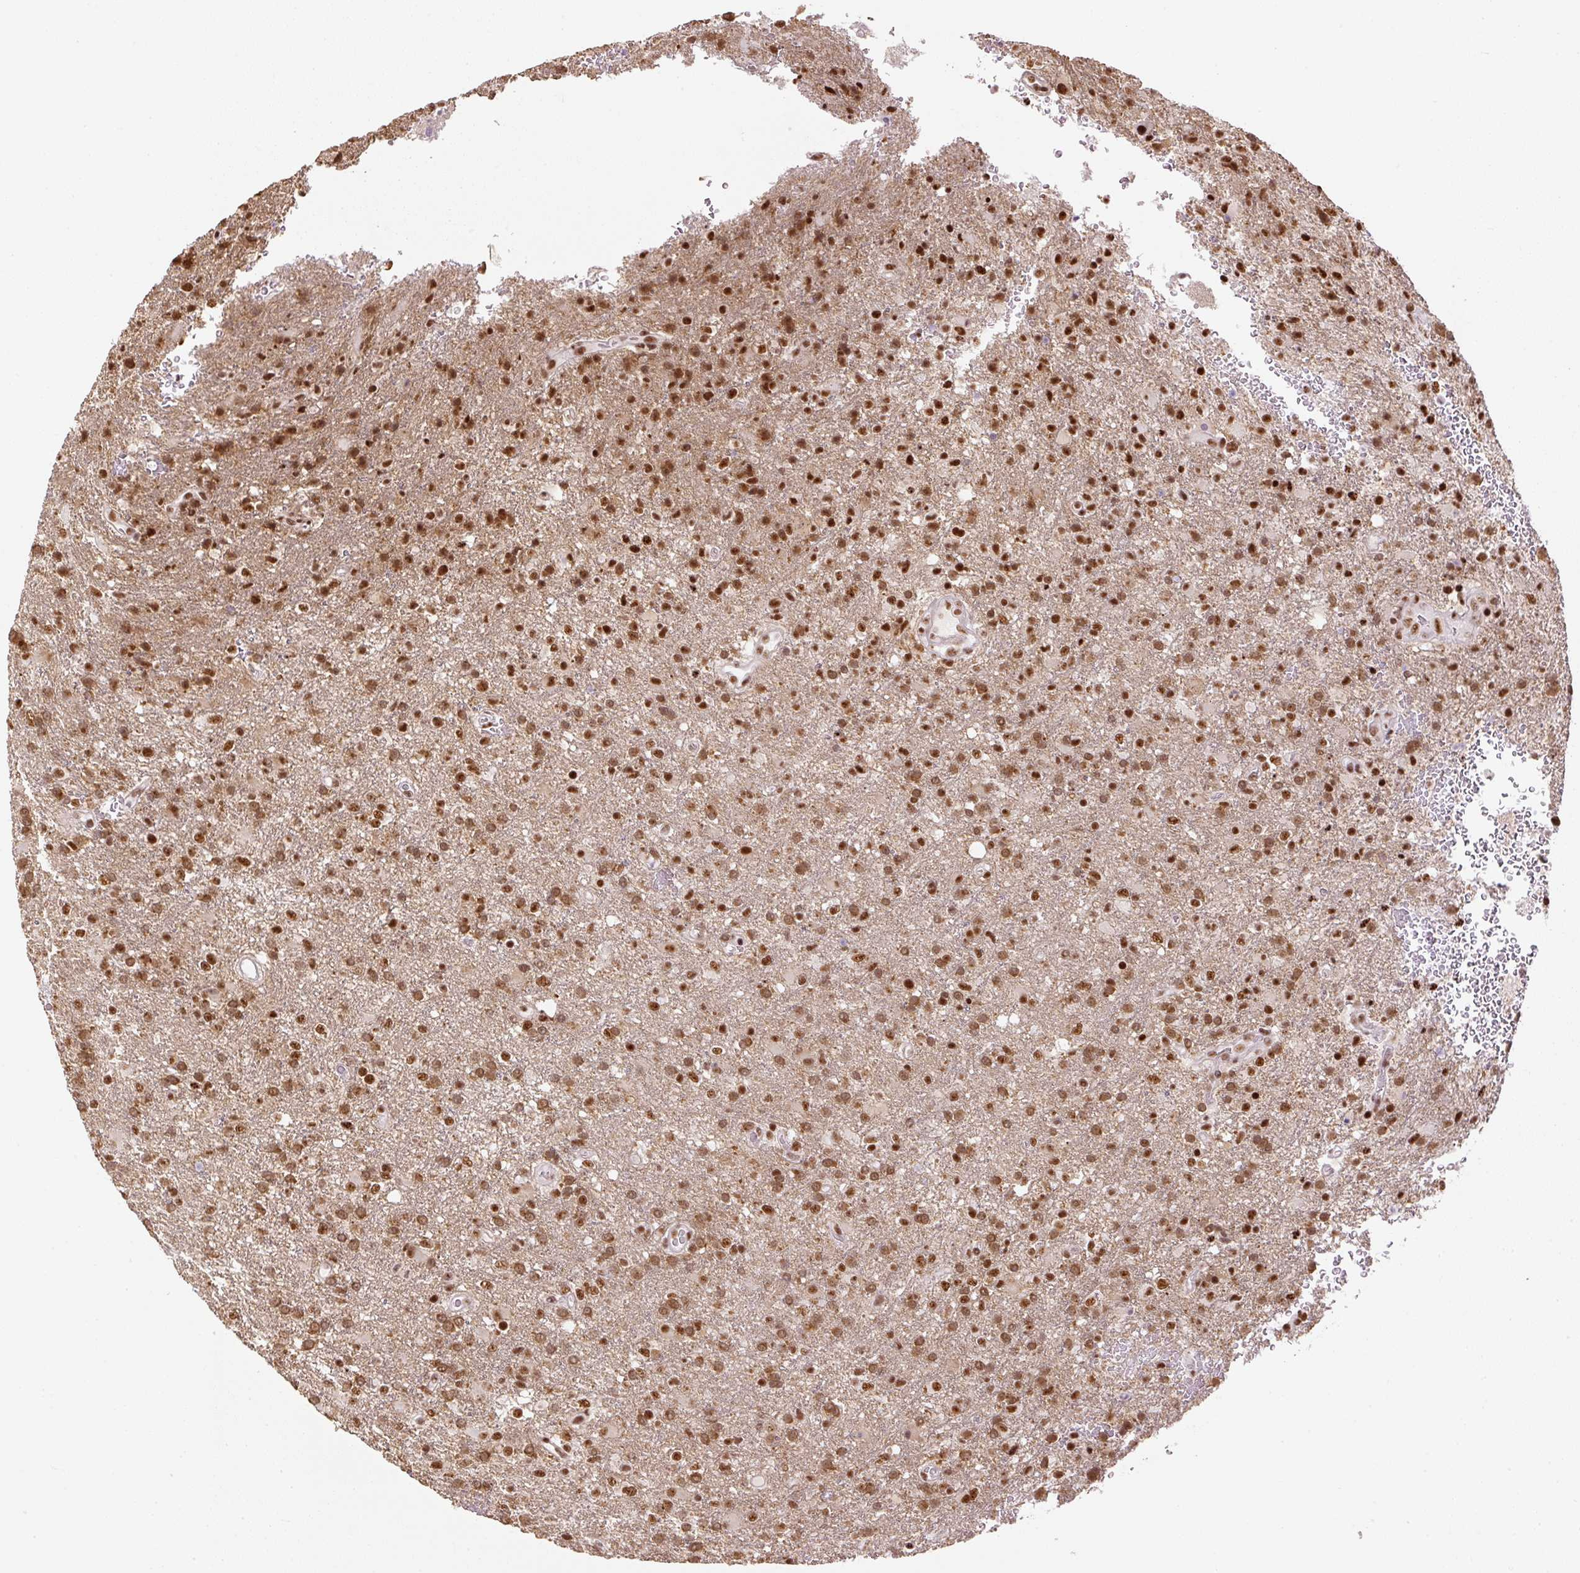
{"staining": {"intensity": "moderate", "quantity": ">75%", "location": "nuclear"}, "tissue": "glioma", "cell_type": "Tumor cells", "image_type": "cancer", "snomed": [{"axis": "morphology", "description": "Glioma, malignant, High grade"}, {"axis": "topography", "description": "Brain"}], "caption": "Protein staining of glioma tissue displays moderate nuclear positivity in approximately >75% of tumor cells.", "gene": "U2AF2", "patient": {"sex": "female", "age": 74}}